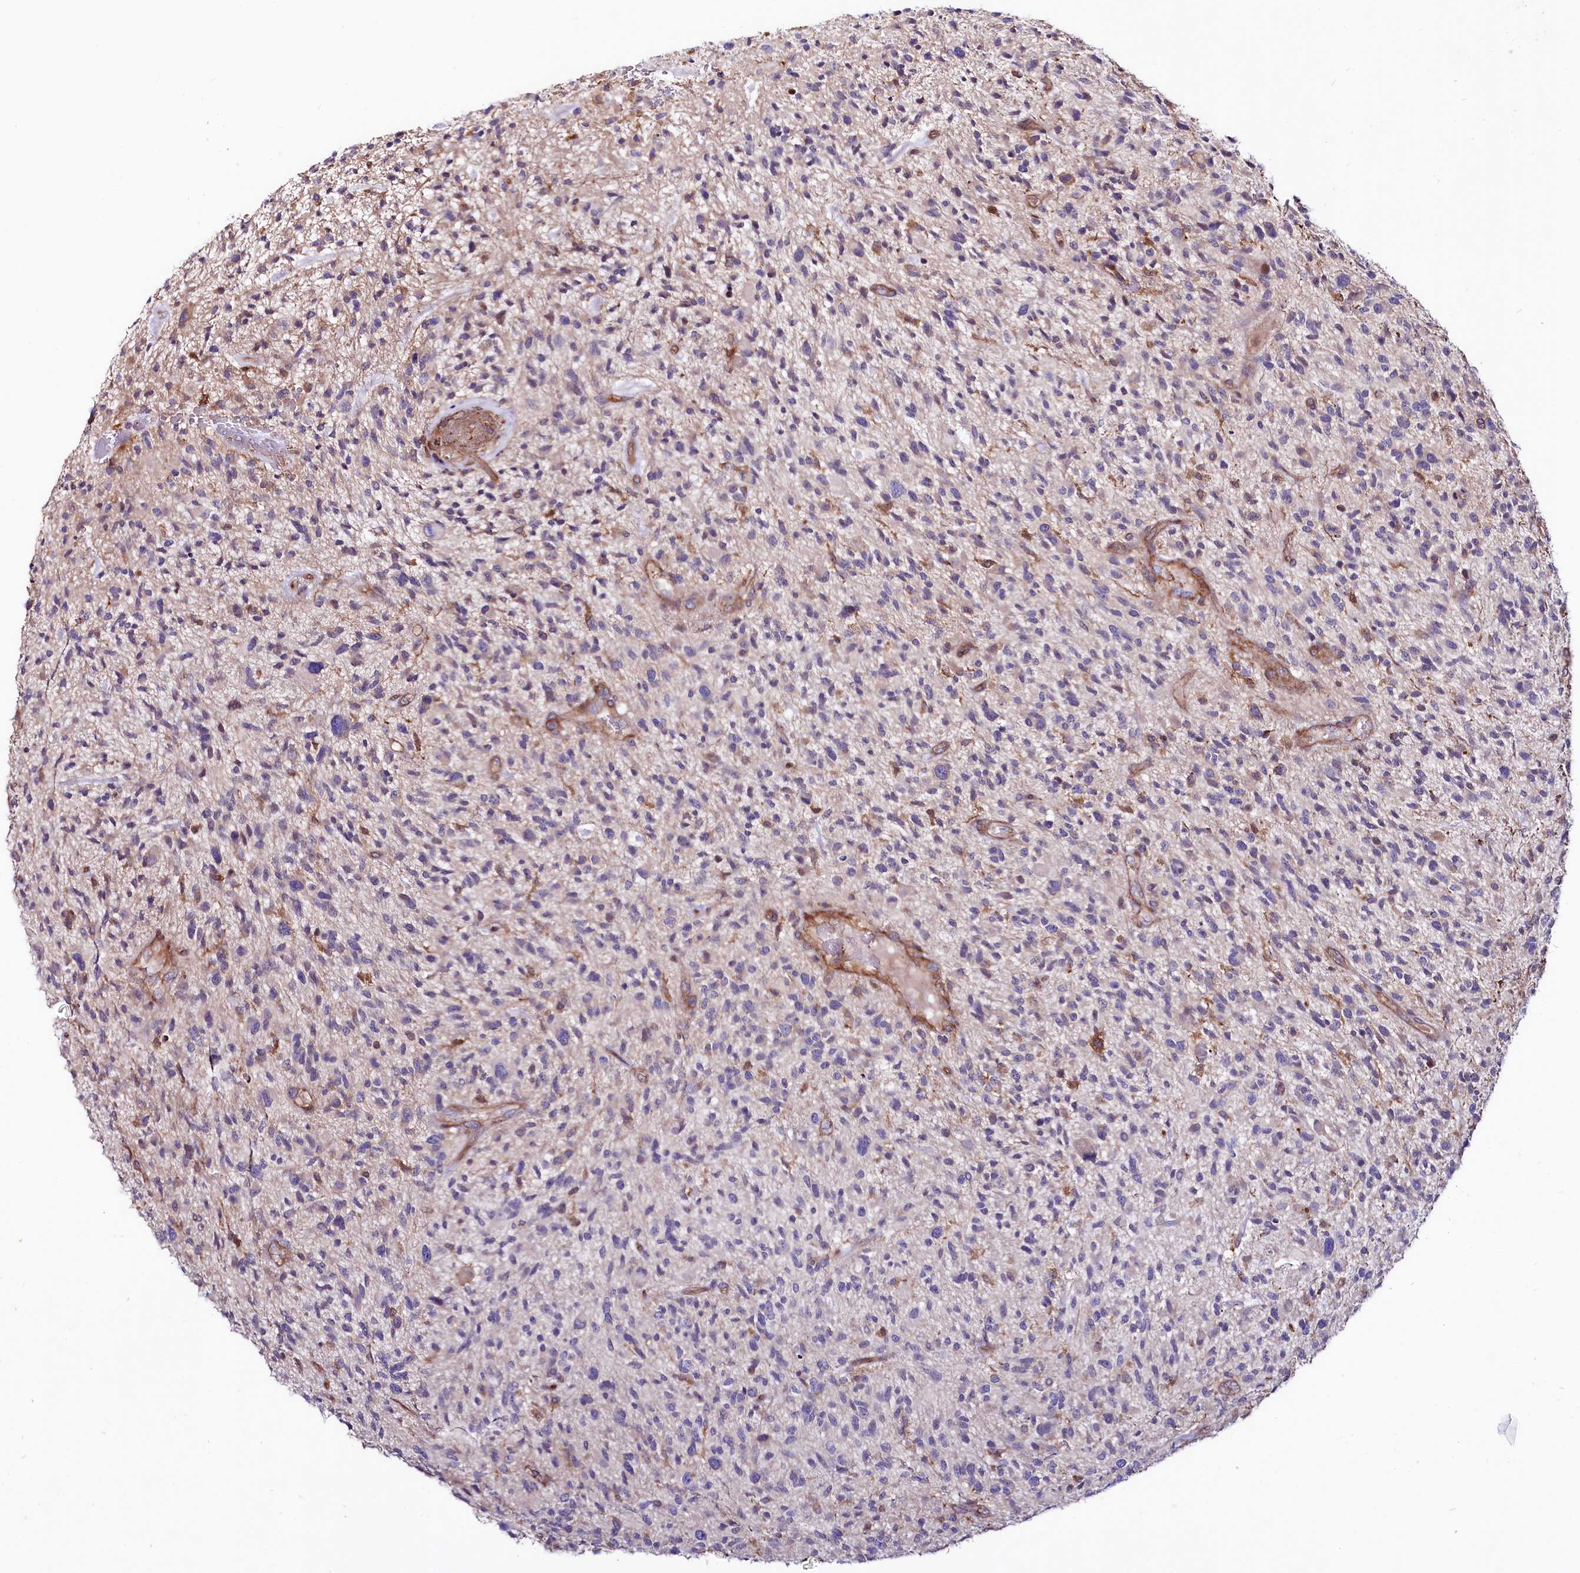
{"staining": {"intensity": "negative", "quantity": "none", "location": "none"}, "tissue": "glioma", "cell_type": "Tumor cells", "image_type": "cancer", "snomed": [{"axis": "morphology", "description": "Glioma, malignant, High grade"}, {"axis": "topography", "description": "Brain"}], "caption": "An immunohistochemistry image of malignant glioma (high-grade) is shown. There is no staining in tumor cells of malignant glioma (high-grade).", "gene": "FCHSD2", "patient": {"sex": "male", "age": 47}}